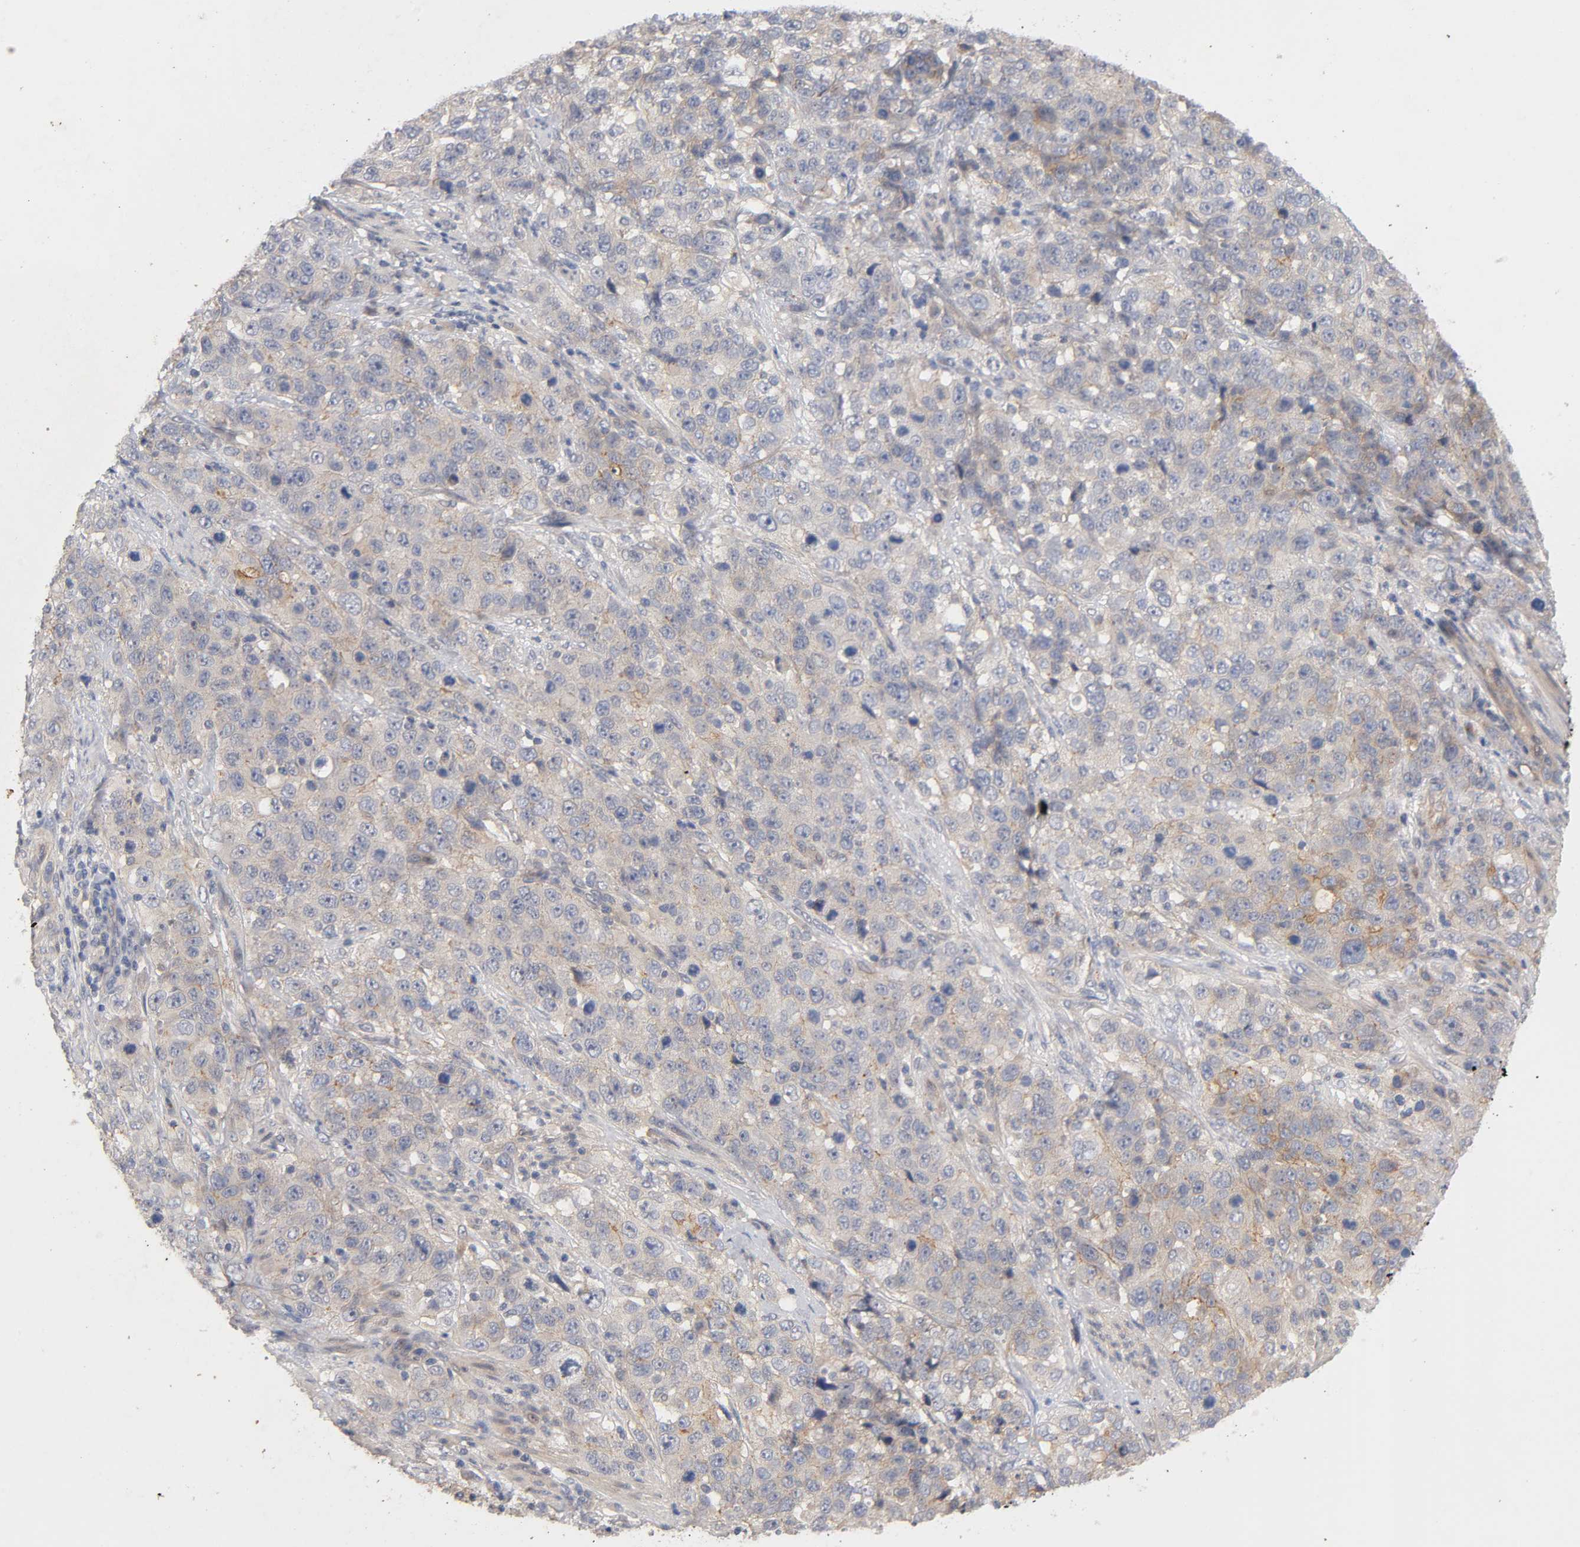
{"staining": {"intensity": "weak", "quantity": ">75%", "location": "cytoplasmic/membranous"}, "tissue": "stomach cancer", "cell_type": "Tumor cells", "image_type": "cancer", "snomed": [{"axis": "morphology", "description": "Normal tissue, NOS"}, {"axis": "morphology", "description": "Adenocarcinoma, NOS"}, {"axis": "topography", "description": "Stomach"}], "caption": "Protein analysis of stomach adenocarcinoma tissue demonstrates weak cytoplasmic/membranous staining in approximately >75% of tumor cells. The staining was performed using DAB (3,3'-diaminobenzidine), with brown indicating positive protein expression. Nuclei are stained blue with hematoxylin.", "gene": "PDZD11", "patient": {"sex": "male", "age": 48}}